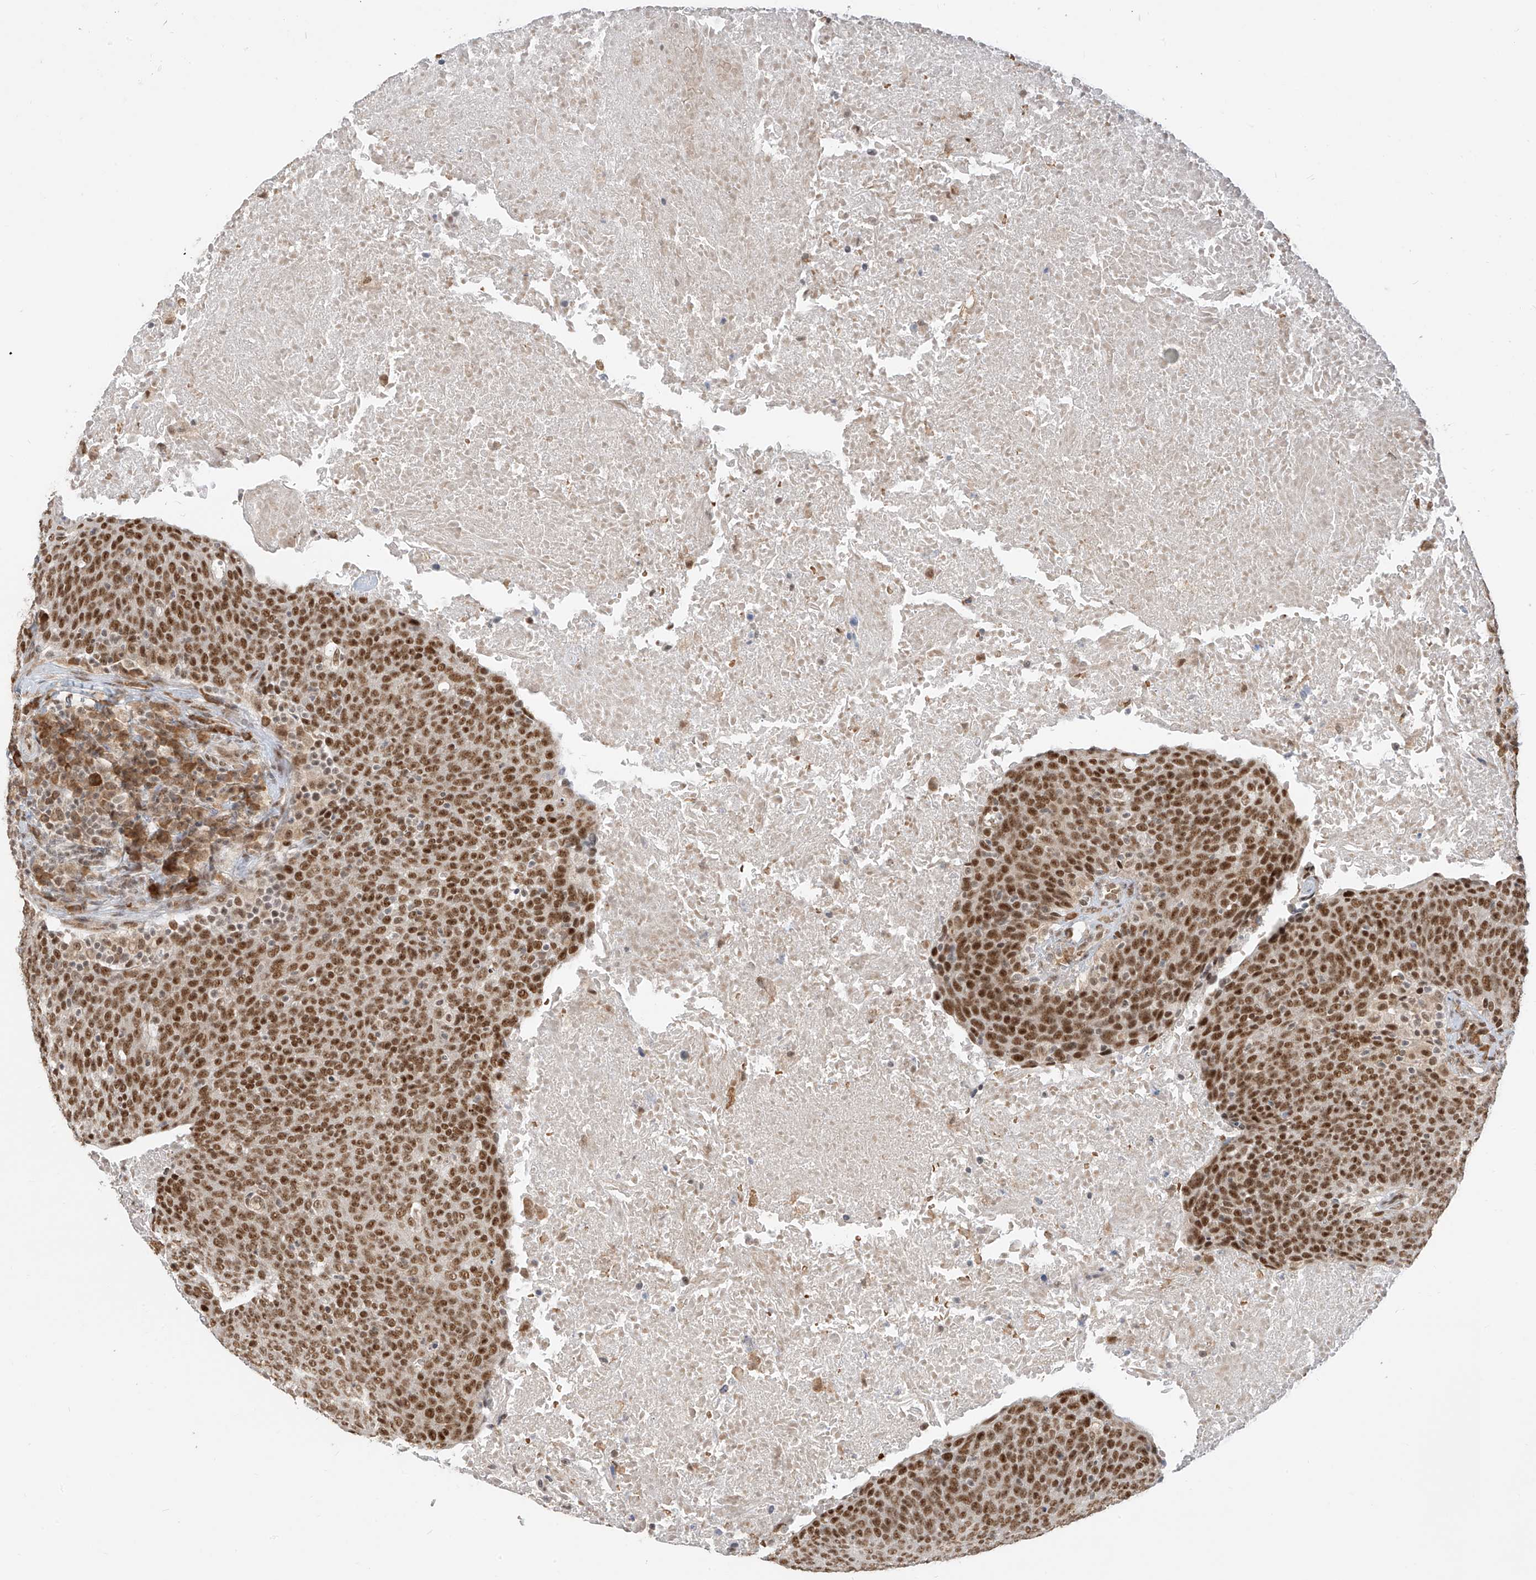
{"staining": {"intensity": "strong", "quantity": ">75%", "location": "nuclear"}, "tissue": "head and neck cancer", "cell_type": "Tumor cells", "image_type": "cancer", "snomed": [{"axis": "morphology", "description": "Squamous cell carcinoma, NOS"}, {"axis": "morphology", "description": "Squamous cell carcinoma, metastatic, NOS"}, {"axis": "topography", "description": "Lymph node"}, {"axis": "topography", "description": "Head-Neck"}], "caption": "Immunohistochemistry histopathology image of human metastatic squamous cell carcinoma (head and neck) stained for a protein (brown), which displays high levels of strong nuclear positivity in approximately >75% of tumor cells.", "gene": "ZMYM2", "patient": {"sex": "male", "age": 62}}